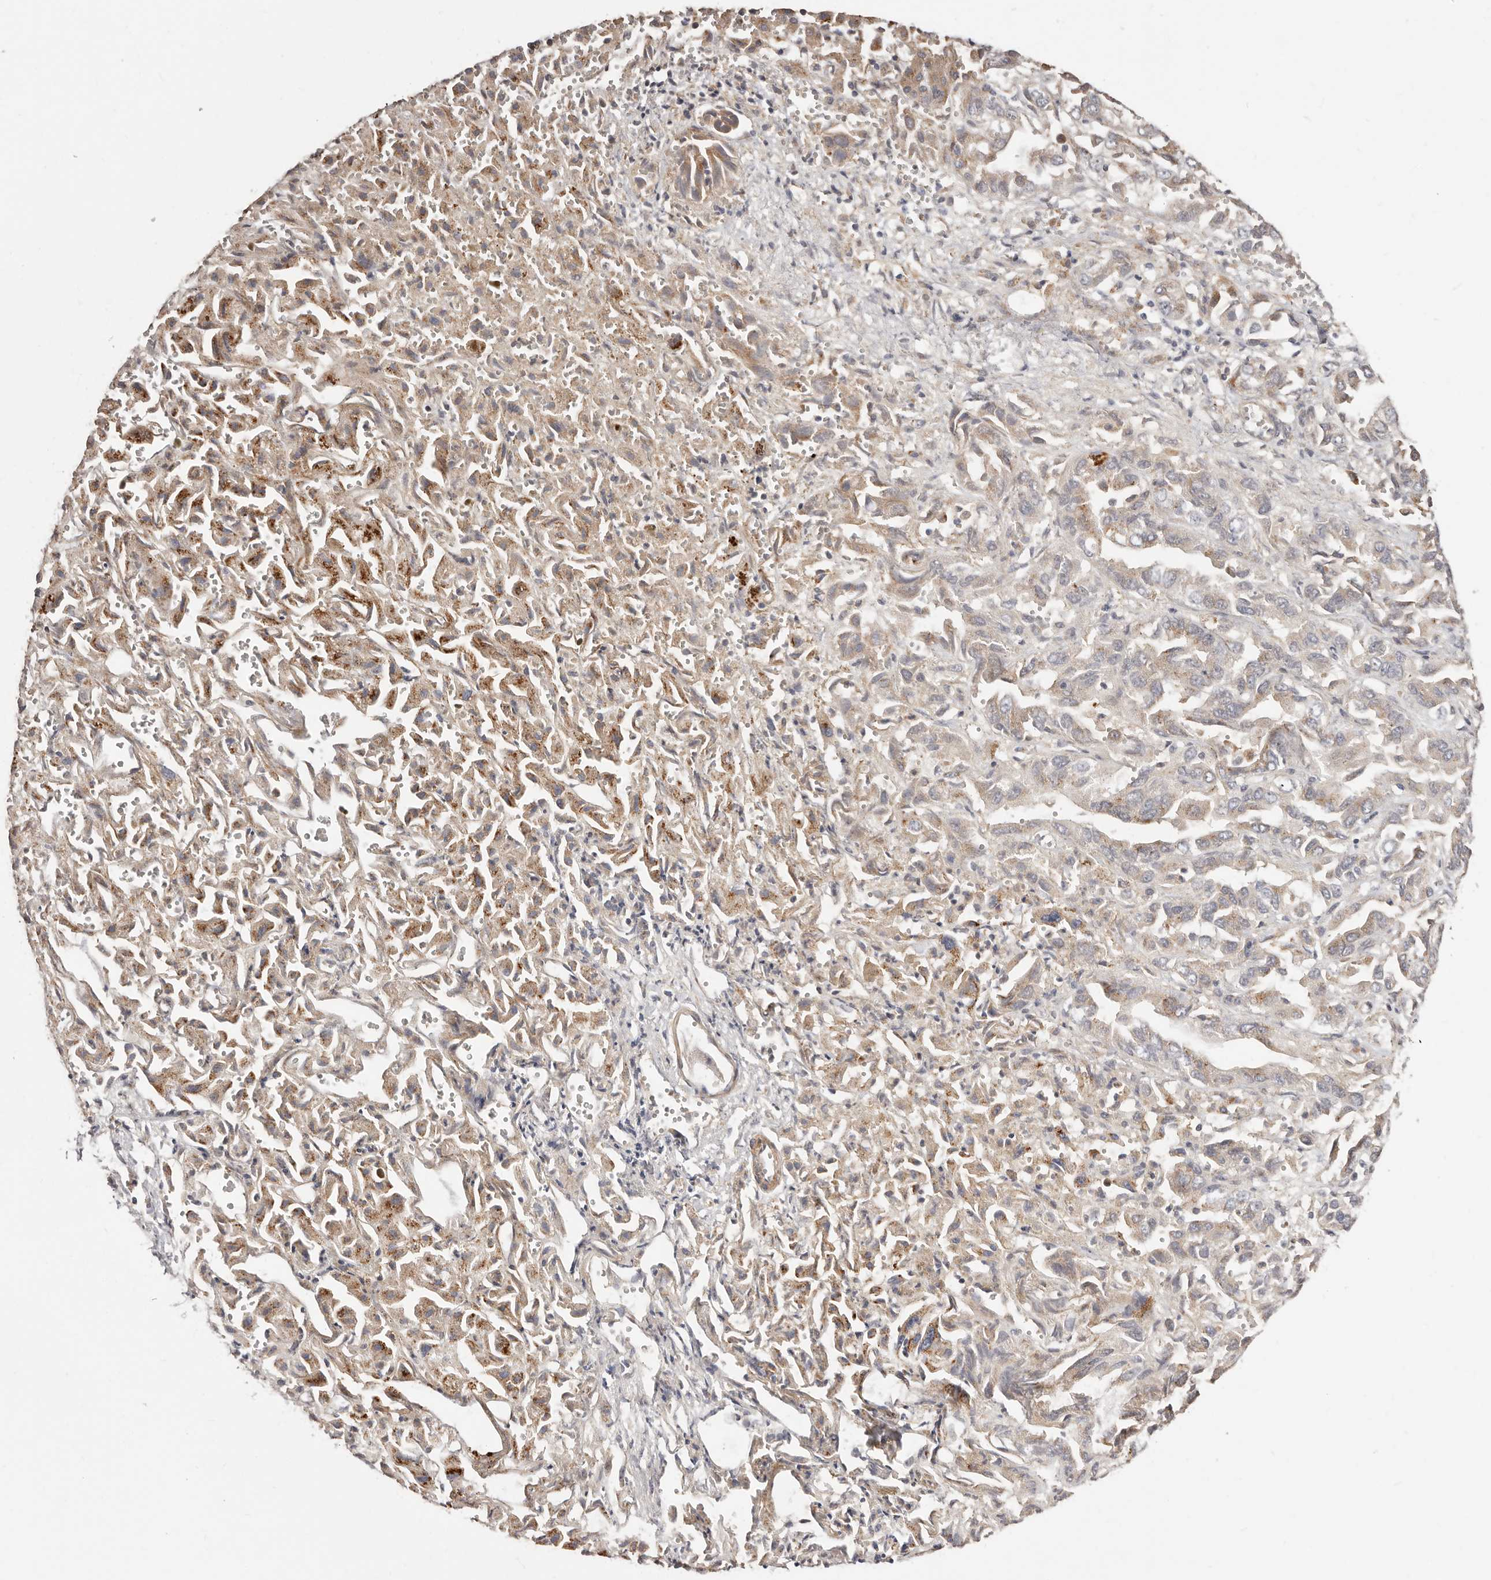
{"staining": {"intensity": "moderate", "quantity": "<25%", "location": "cytoplasmic/membranous"}, "tissue": "liver cancer", "cell_type": "Tumor cells", "image_type": "cancer", "snomed": [{"axis": "morphology", "description": "Cholangiocarcinoma"}, {"axis": "topography", "description": "Liver"}], "caption": "A brown stain shows moderate cytoplasmic/membranous staining of a protein in liver cancer (cholangiocarcinoma) tumor cells. The protein of interest is shown in brown color, while the nuclei are stained blue.", "gene": "APOL6", "patient": {"sex": "female", "age": 52}}